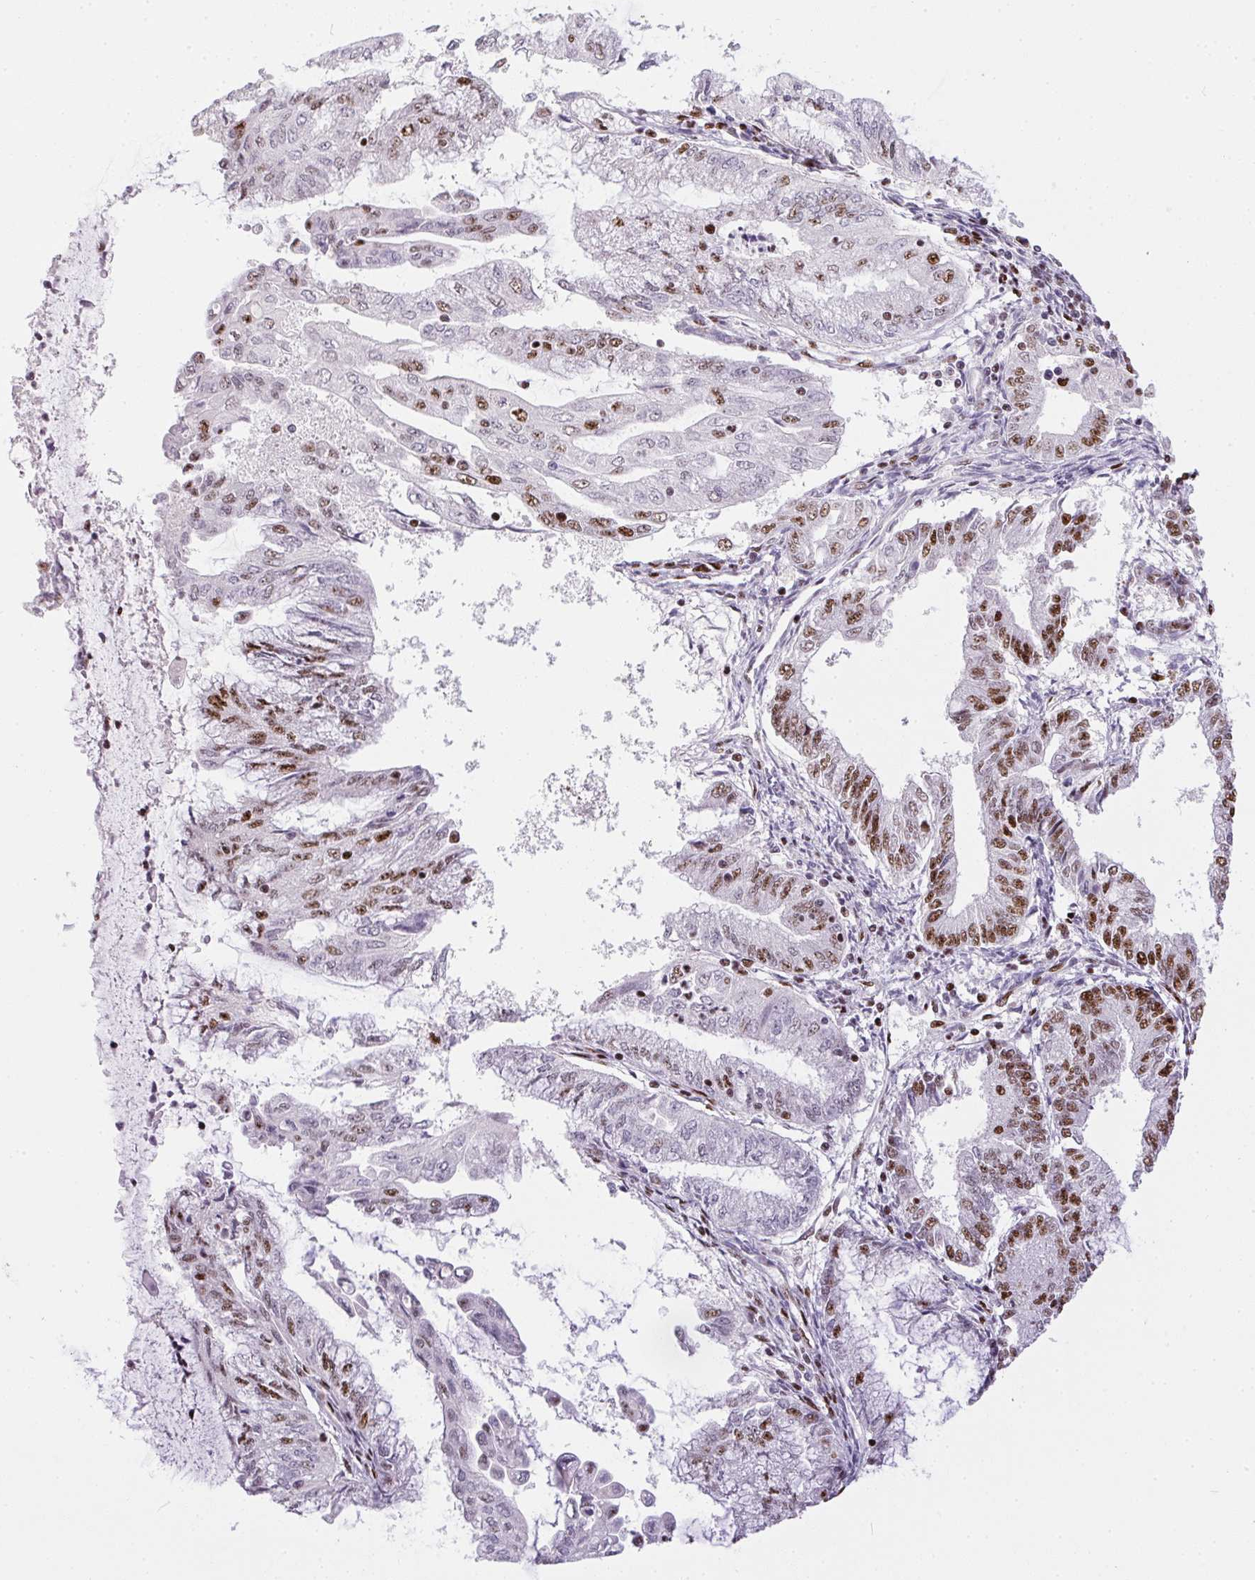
{"staining": {"intensity": "moderate", "quantity": "25%-75%", "location": "nuclear"}, "tissue": "endometrial cancer", "cell_type": "Tumor cells", "image_type": "cancer", "snomed": [{"axis": "morphology", "description": "Adenocarcinoma, NOS"}, {"axis": "topography", "description": "Endometrium"}], "caption": "Protein staining of endometrial cancer (adenocarcinoma) tissue shows moderate nuclear positivity in approximately 25%-75% of tumor cells. The protein is shown in brown color, while the nuclei are stained blue.", "gene": "PAGE3", "patient": {"sex": "female", "age": 55}}